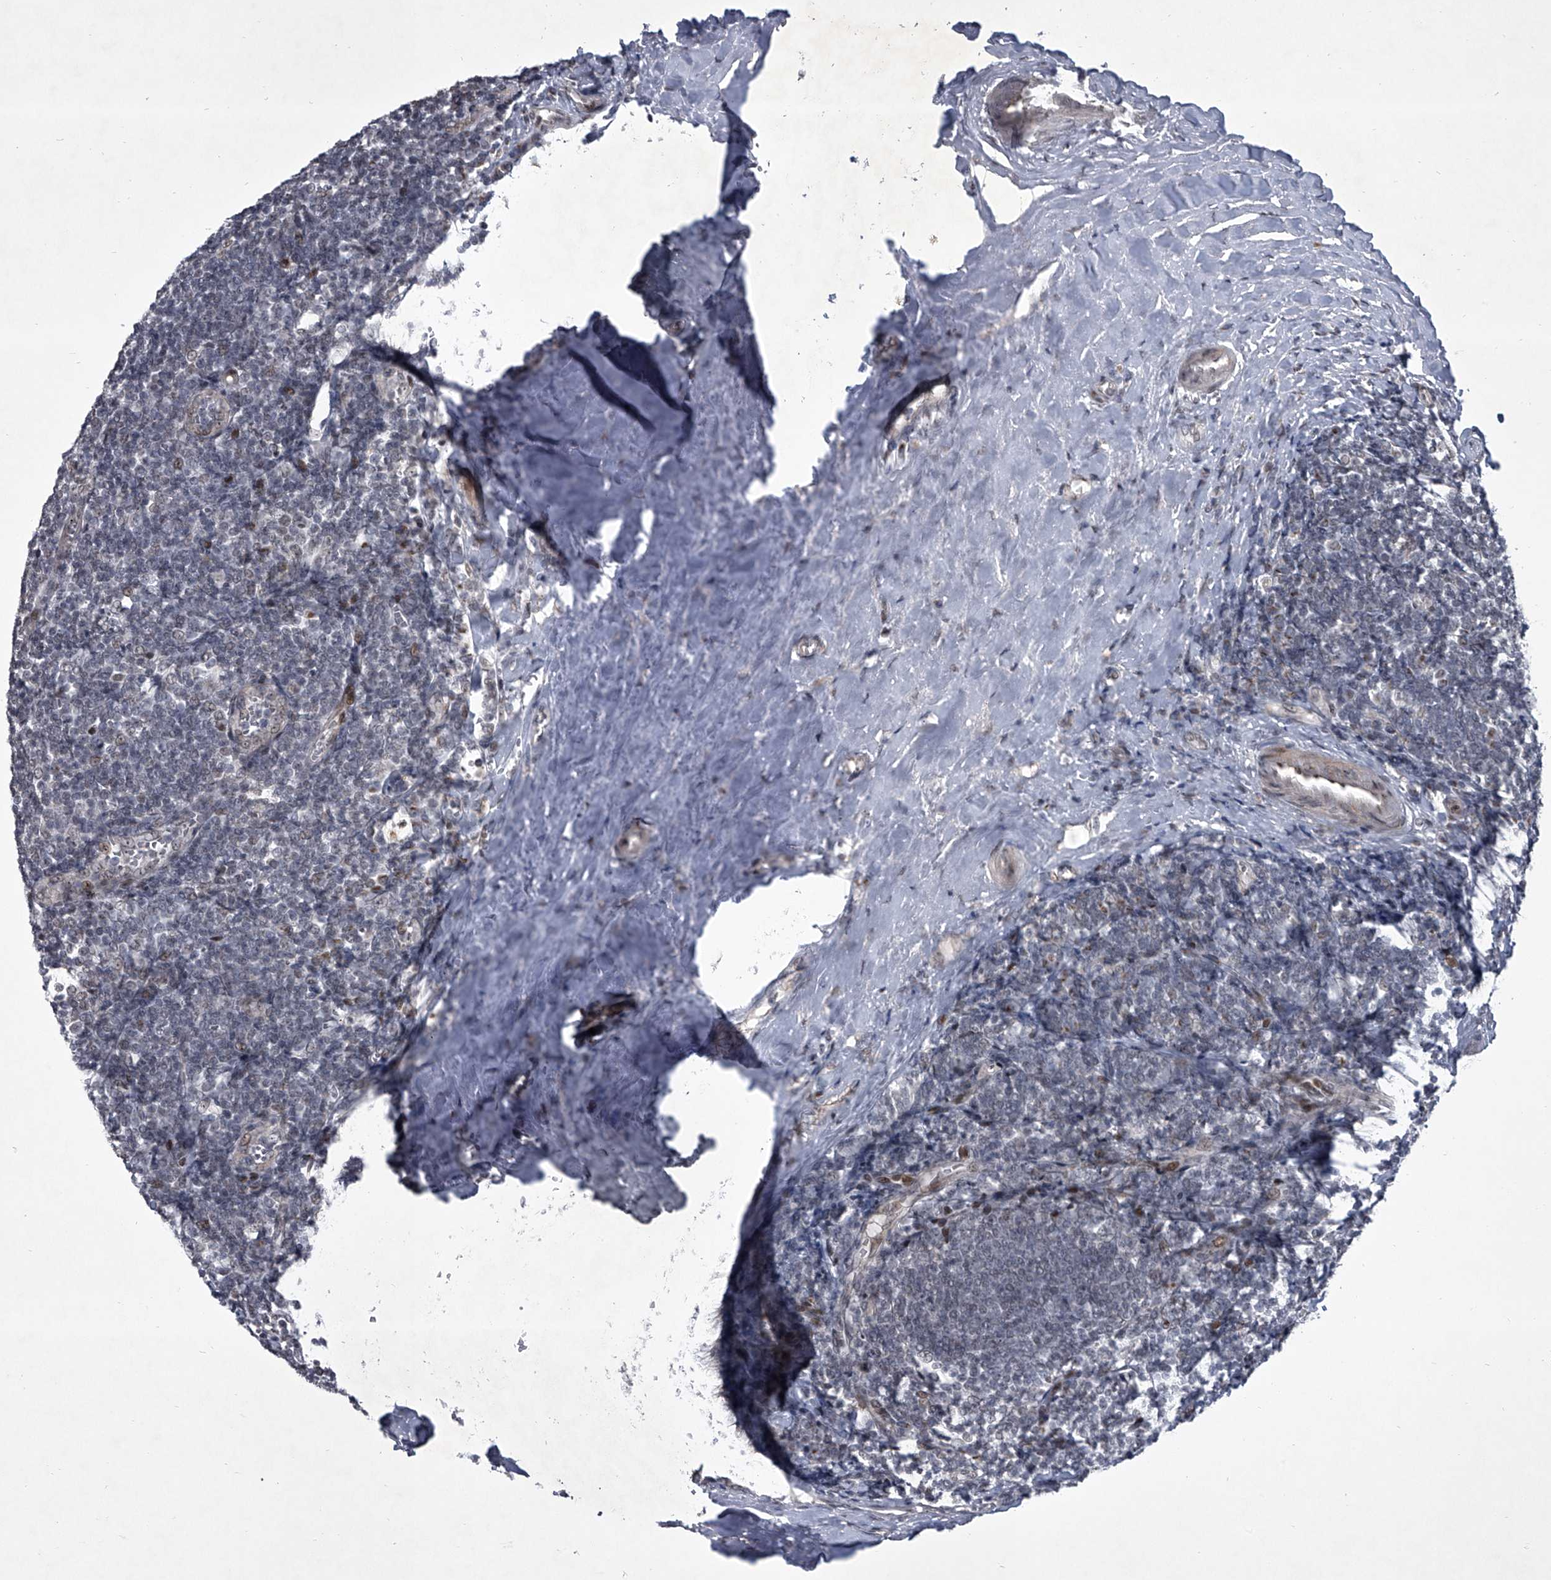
{"staining": {"intensity": "weak", "quantity": "<25%", "location": "cytoplasmic/membranous"}, "tissue": "tonsil", "cell_type": "Germinal center cells", "image_type": "normal", "snomed": [{"axis": "morphology", "description": "Normal tissue, NOS"}, {"axis": "topography", "description": "Tonsil"}], "caption": "IHC of unremarkable tonsil reveals no staining in germinal center cells.", "gene": "MLLT1", "patient": {"sex": "male", "age": 27}}